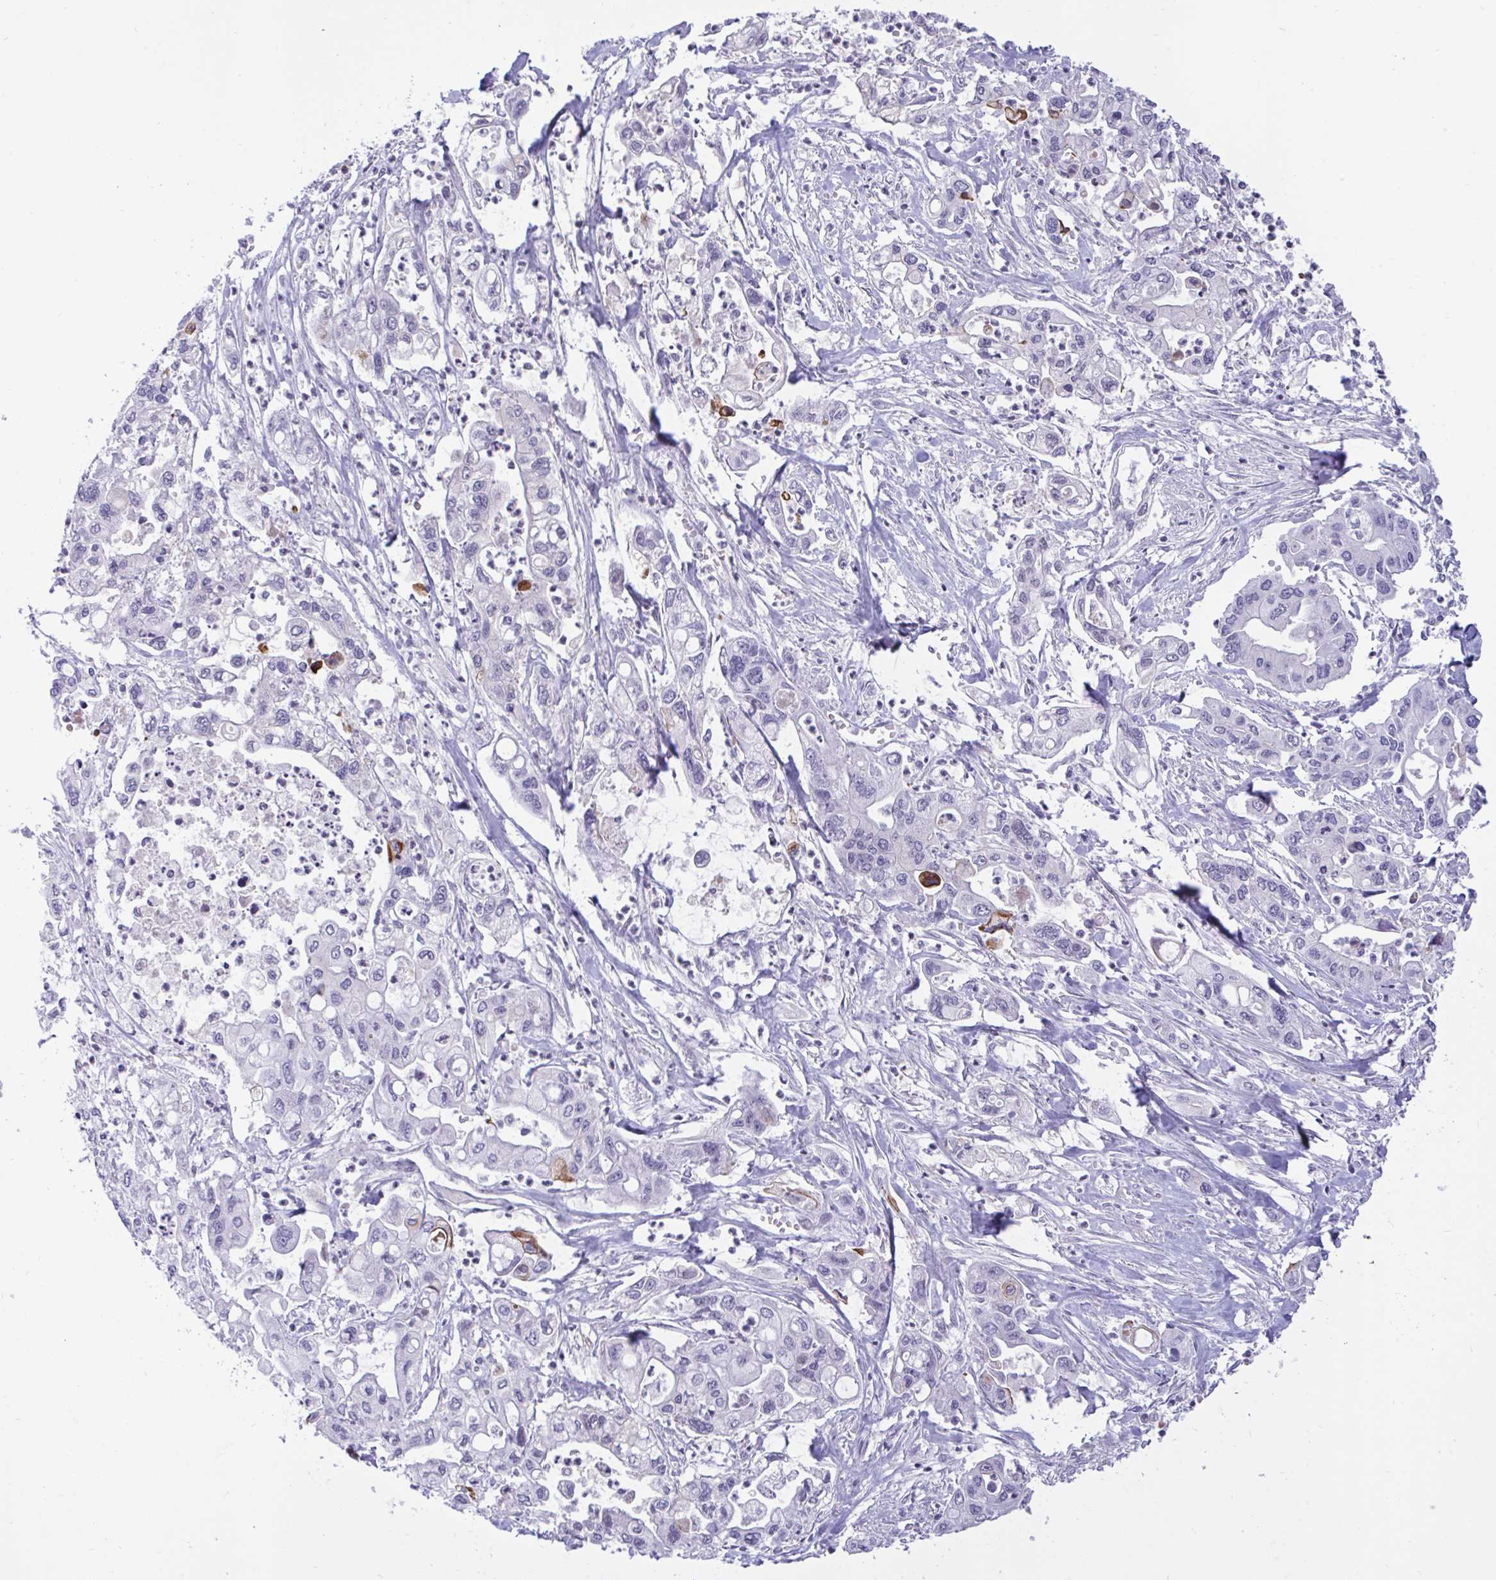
{"staining": {"intensity": "moderate", "quantity": "<25%", "location": "cytoplasmic/membranous"}, "tissue": "pancreatic cancer", "cell_type": "Tumor cells", "image_type": "cancer", "snomed": [{"axis": "morphology", "description": "Adenocarcinoma, NOS"}, {"axis": "topography", "description": "Pancreas"}], "caption": "Pancreatic cancer tissue shows moderate cytoplasmic/membranous staining in approximately <25% of tumor cells, visualized by immunohistochemistry.", "gene": "EPOP", "patient": {"sex": "male", "age": 62}}